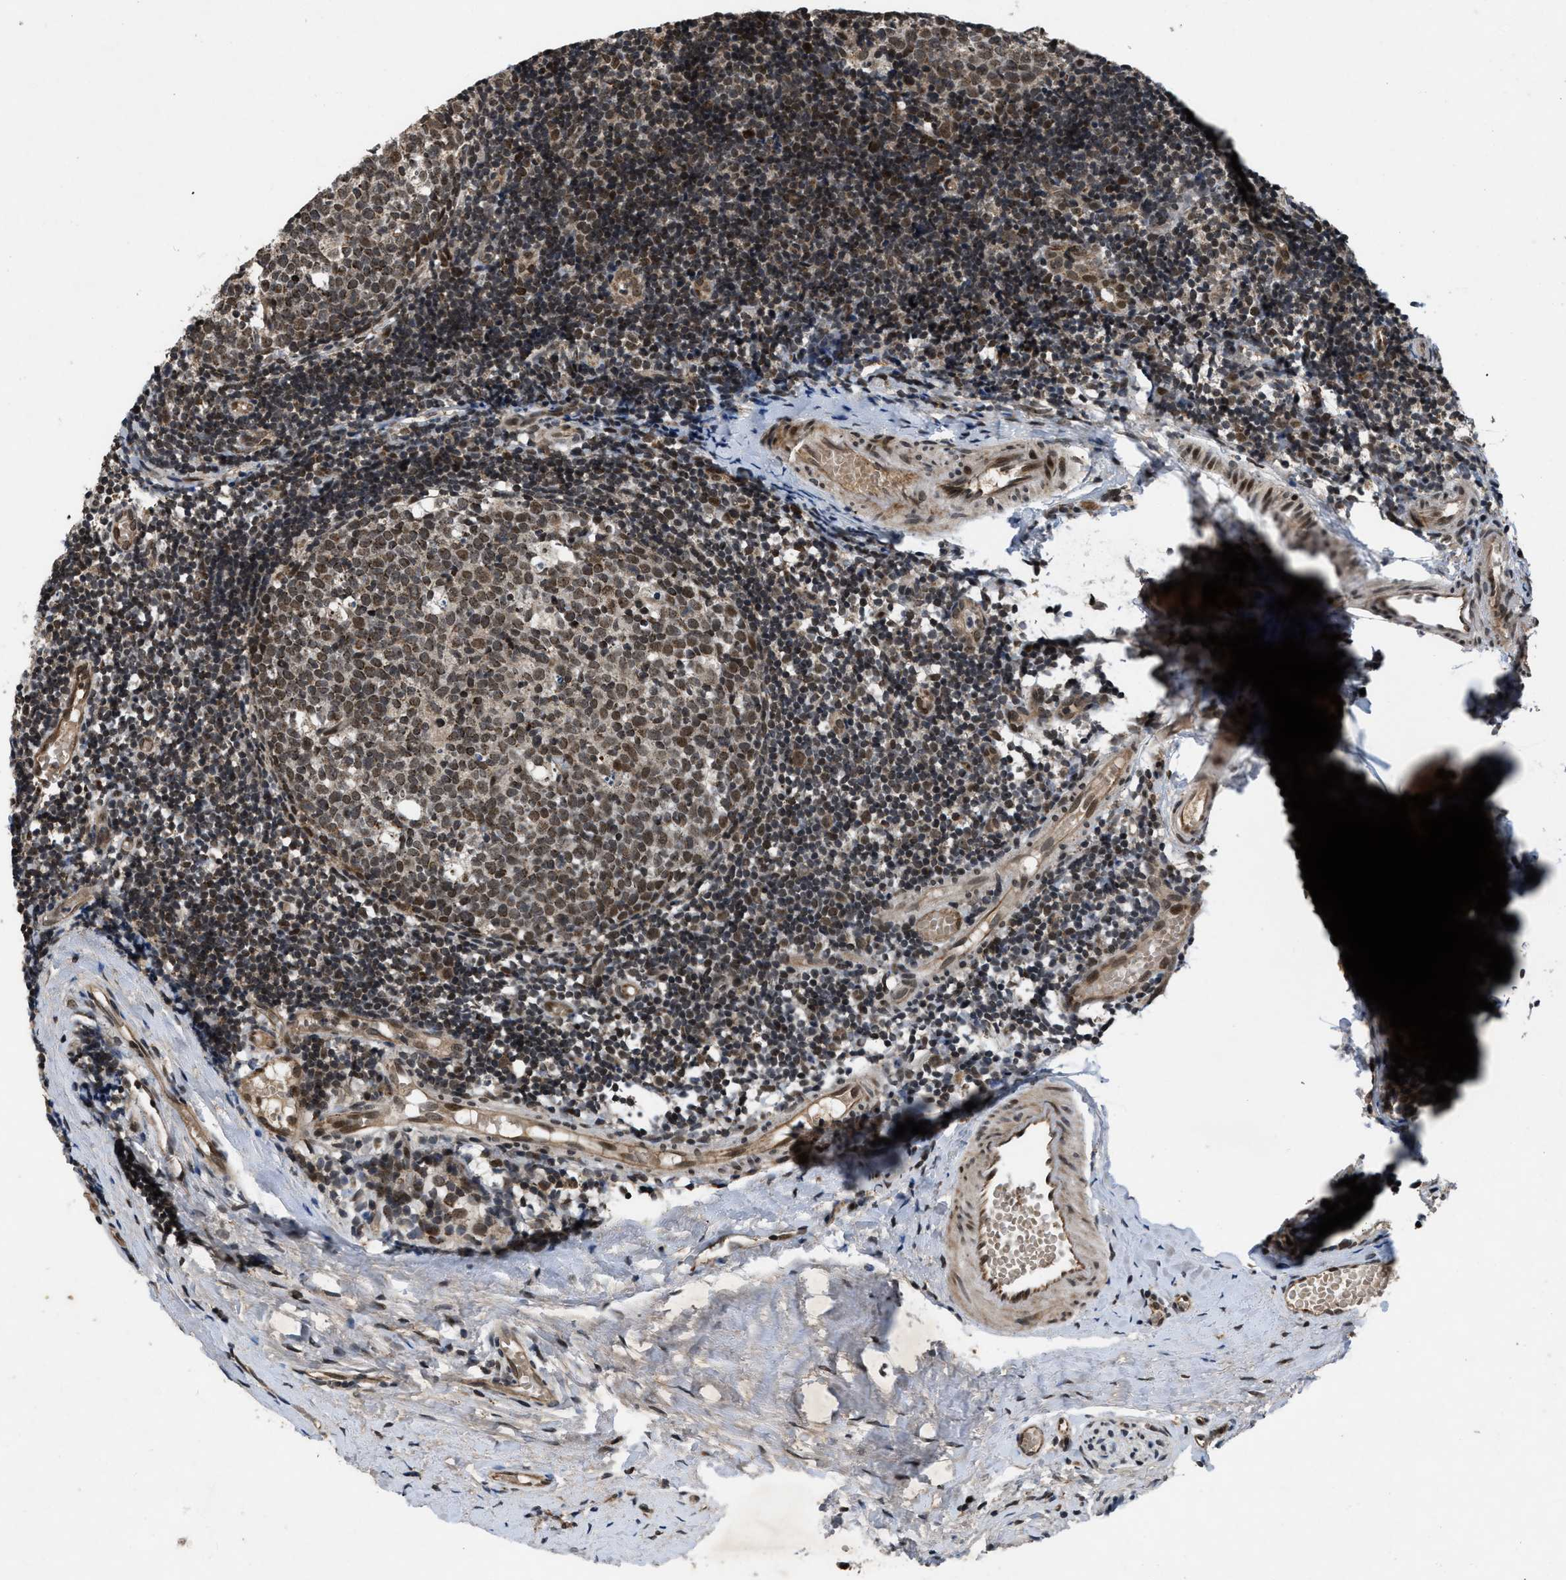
{"staining": {"intensity": "moderate", "quantity": ">75%", "location": "nuclear"}, "tissue": "tonsil", "cell_type": "Germinal center cells", "image_type": "normal", "snomed": [{"axis": "morphology", "description": "Normal tissue, NOS"}, {"axis": "topography", "description": "Tonsil"}], "caption": "Germinal center cells display medium levels of moderate nuclear staining in approximately >75% of cells in normal human tonsil. (Brightfield microscopy of DAB IHC at high magnification).", "gene": "ZNHIT1", "patient": {"sex": "female", "age": 19}}